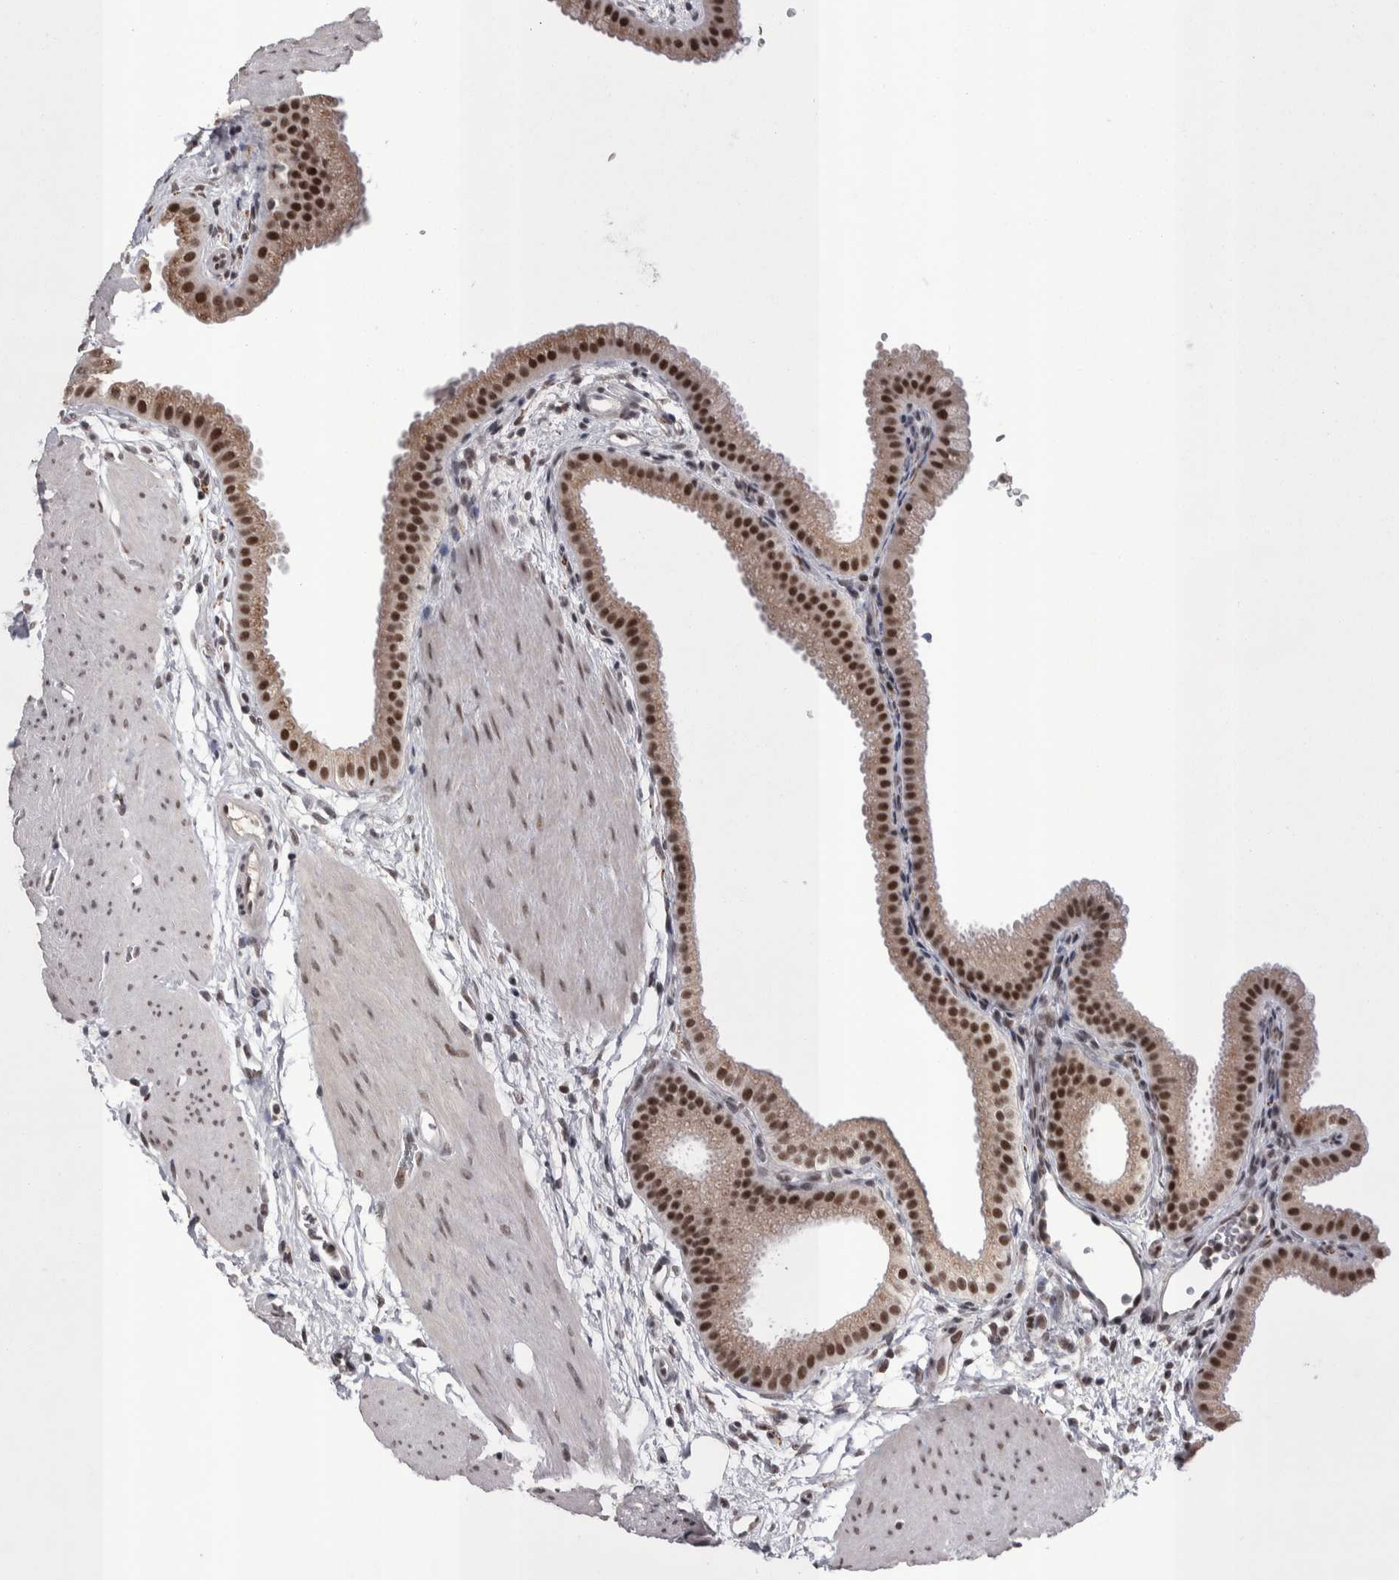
{"staining": {"intensity": "strong", "quantity": ">75%", "location": "nuclear"}, "tissue": "gallbladder", "cell_type": "Glandular cells", "image_type": "normal", "snomed": [{"axis": "morphology", "description": "Normal tissue, NOS"}, {"axis": "topography", "description": "Gallbladder"}], "caption": "Immunohistochemical staining of benign gallbladder exhibits >75% levels of strong nuclear protein expression in about >75% of glandular cells.", "gene": "DMTF1", "patient": {"sex": "female", "age": 64}}